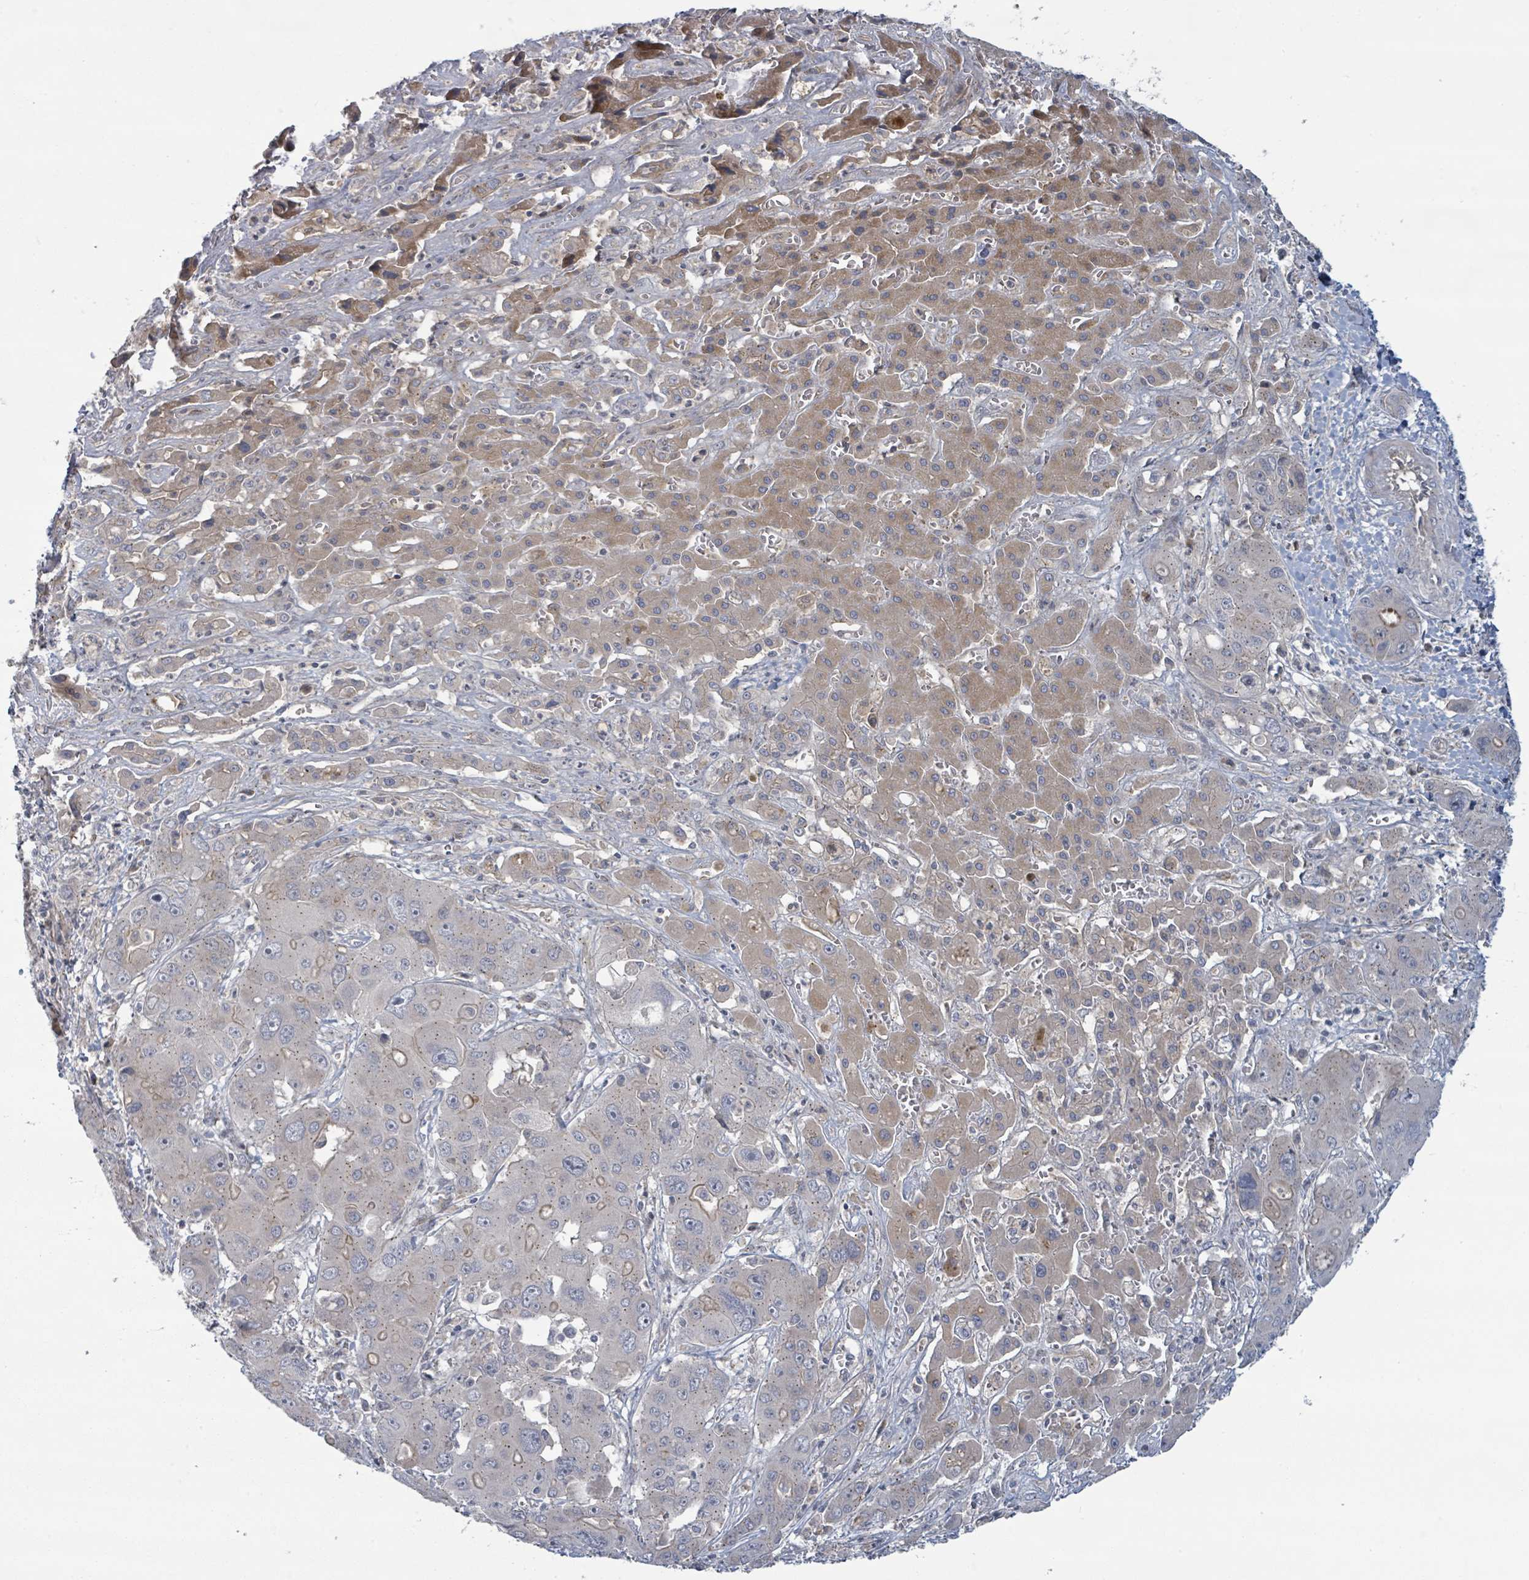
{"staining": {"intensity": "weak", "quantity": "25%-75%", "location": "cytoplasmic/membranous"}, "tissue": "liver cancer", "cell_type": "Tumor cells", "image_type": "cancer", "snomed": [{"axis": "morphology", "description": "Cholangiocarcinoma"}, {"axis": "topography", "description": "Liver"}], "caption": "Protein staining of liver cancer (cholangiocarcinoma) tissue exhibits weak cytoplasmic/membranous staining in about 25%-75% of tumor cells.", "gene": "COL5A3", "patient": {"sex": "male", "age": 67}}